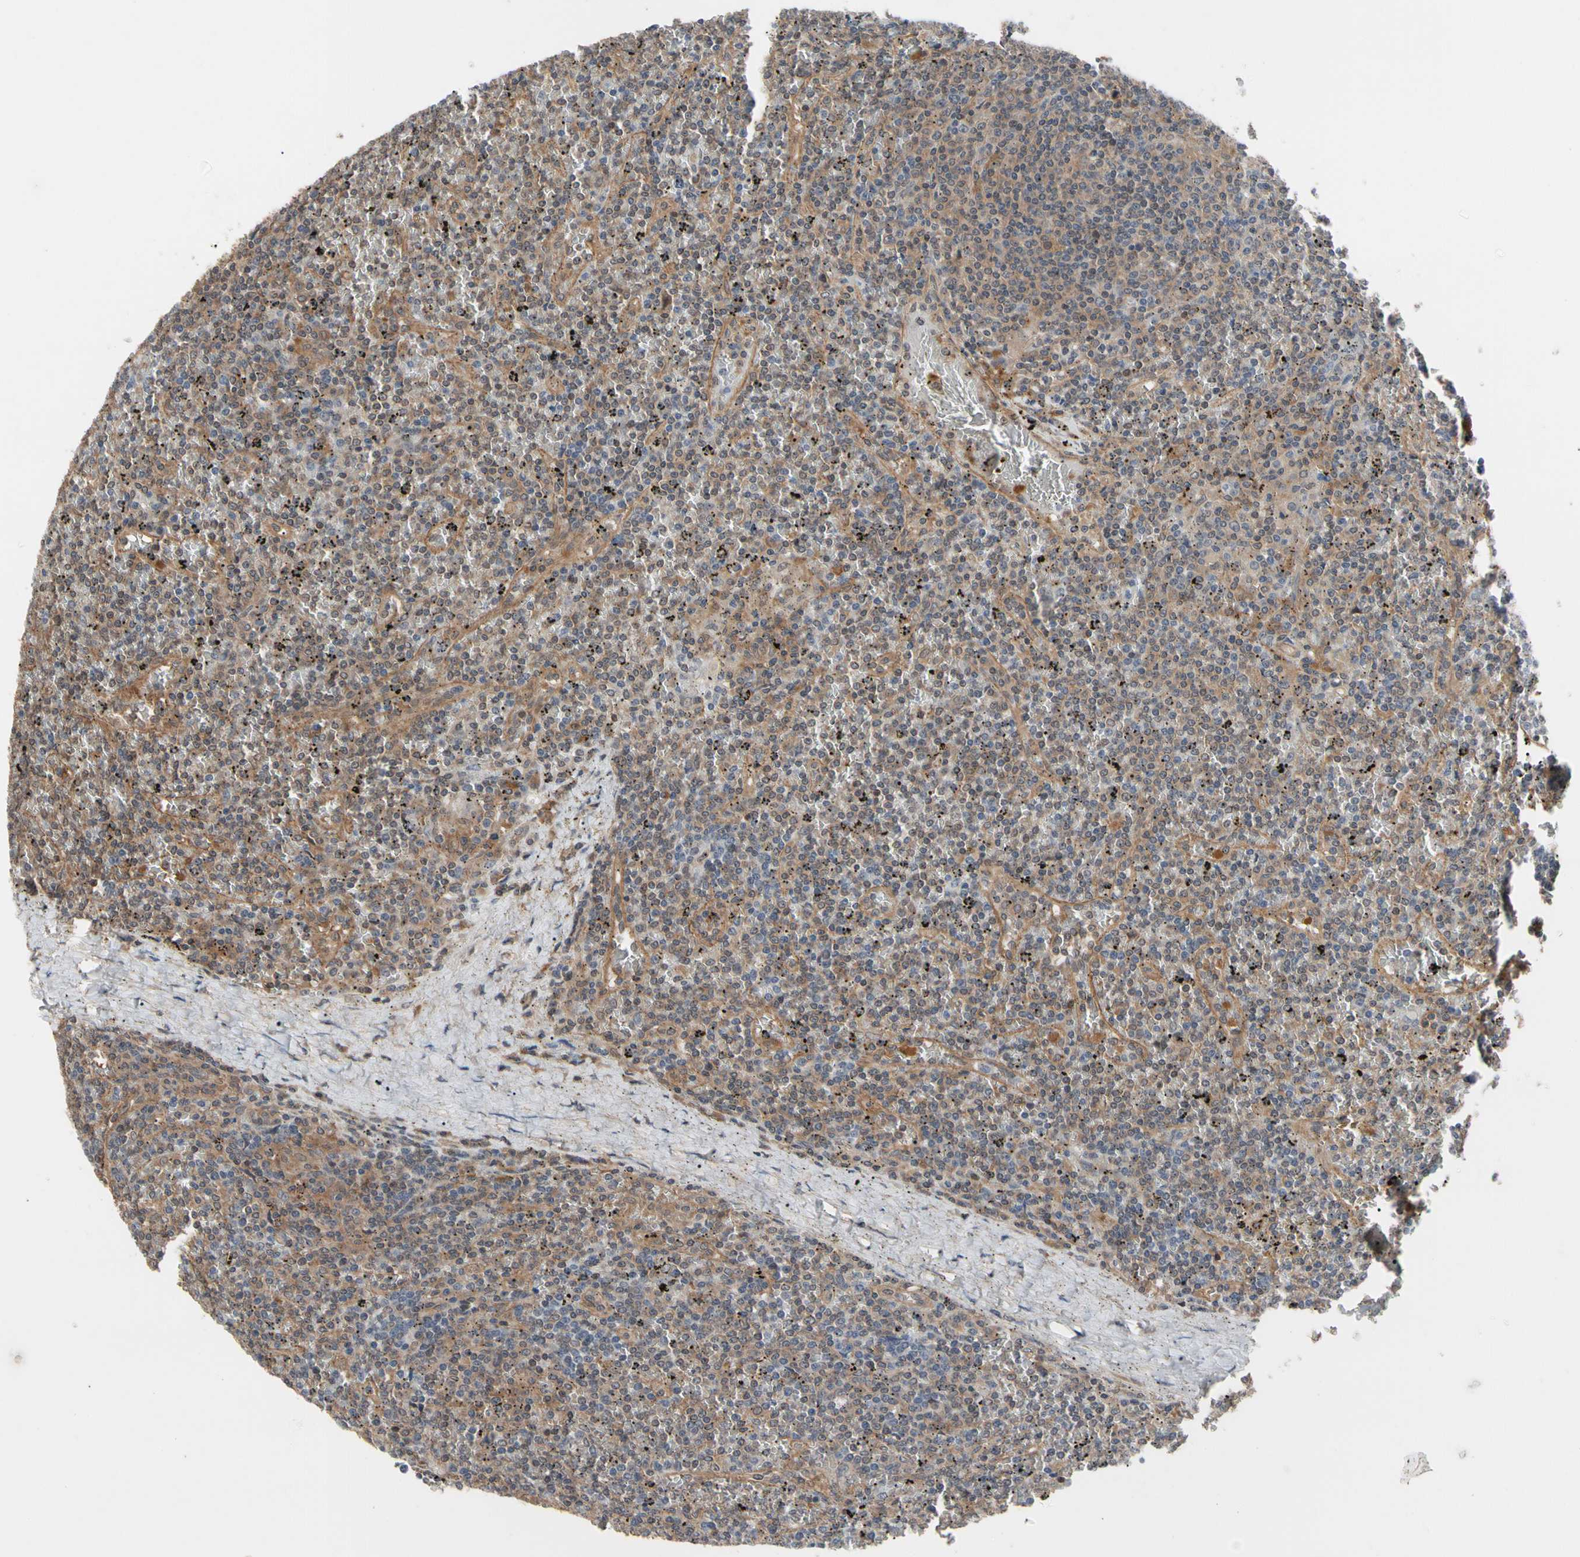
{"staining": {"intensity": "moderate", "quantity": ">75%", "location": "cytoplasmic/membranous"}, "tissue": "lymphoma", "cell_type": "Tumor cells", "image_type": "cancer", "snomed": [{"axis": "morphology", "description": "Malignant lymphoma, non-Hodgkin's type, Low grade"}, {"axis": "topography", "description": "Spleen"}], "caption": "This micrograph exhibits immunohistochemistry (IHC) staining of human low-grade malignant lymphoma, non-Hodgkin's type, with medium moderate cytoplasmic/membranous expression in about >75% of tumor cells.", "gene": "DPP8", "patient": {"sex": "female", "age": 19}}